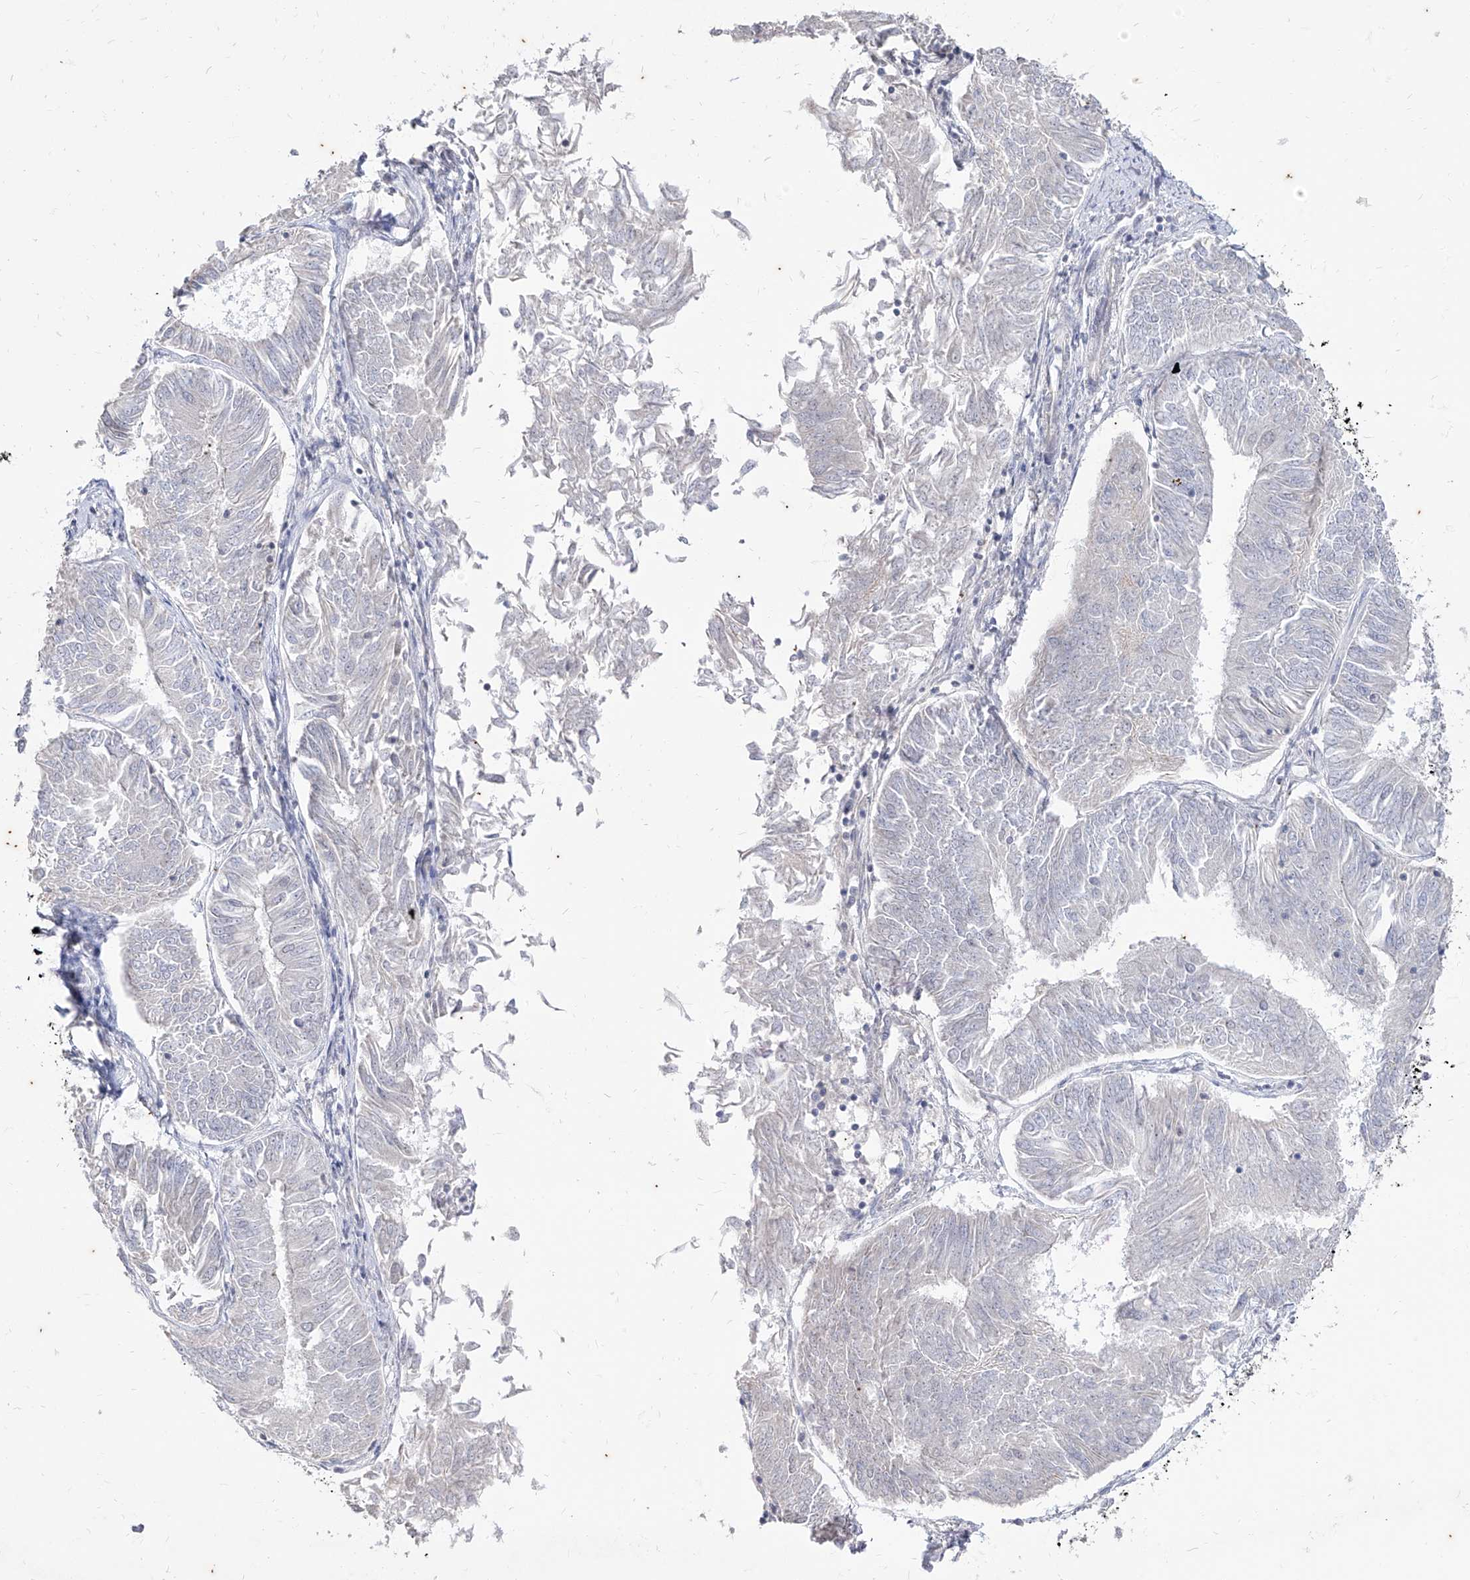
{"staining": {"intensity": "negative", "quantity": "none", "location": "none"}, "tissue": "endometrial cancer", "cell_type": "Tumor cells", "image_type": "cancer", "snomed": [{"axis": "morphology", "description": "Adenocarcinoma, NOS"}, {"axis": "topography", "description": "Endometrium"}], "caption": "This is a micrograph of immunohistochemistry staining of adenocarcinoma (endometrial), which shows no positivity in tumor cells.", "gene": "PHF20L1", "patient": {"sex": "female", "age": 58}}